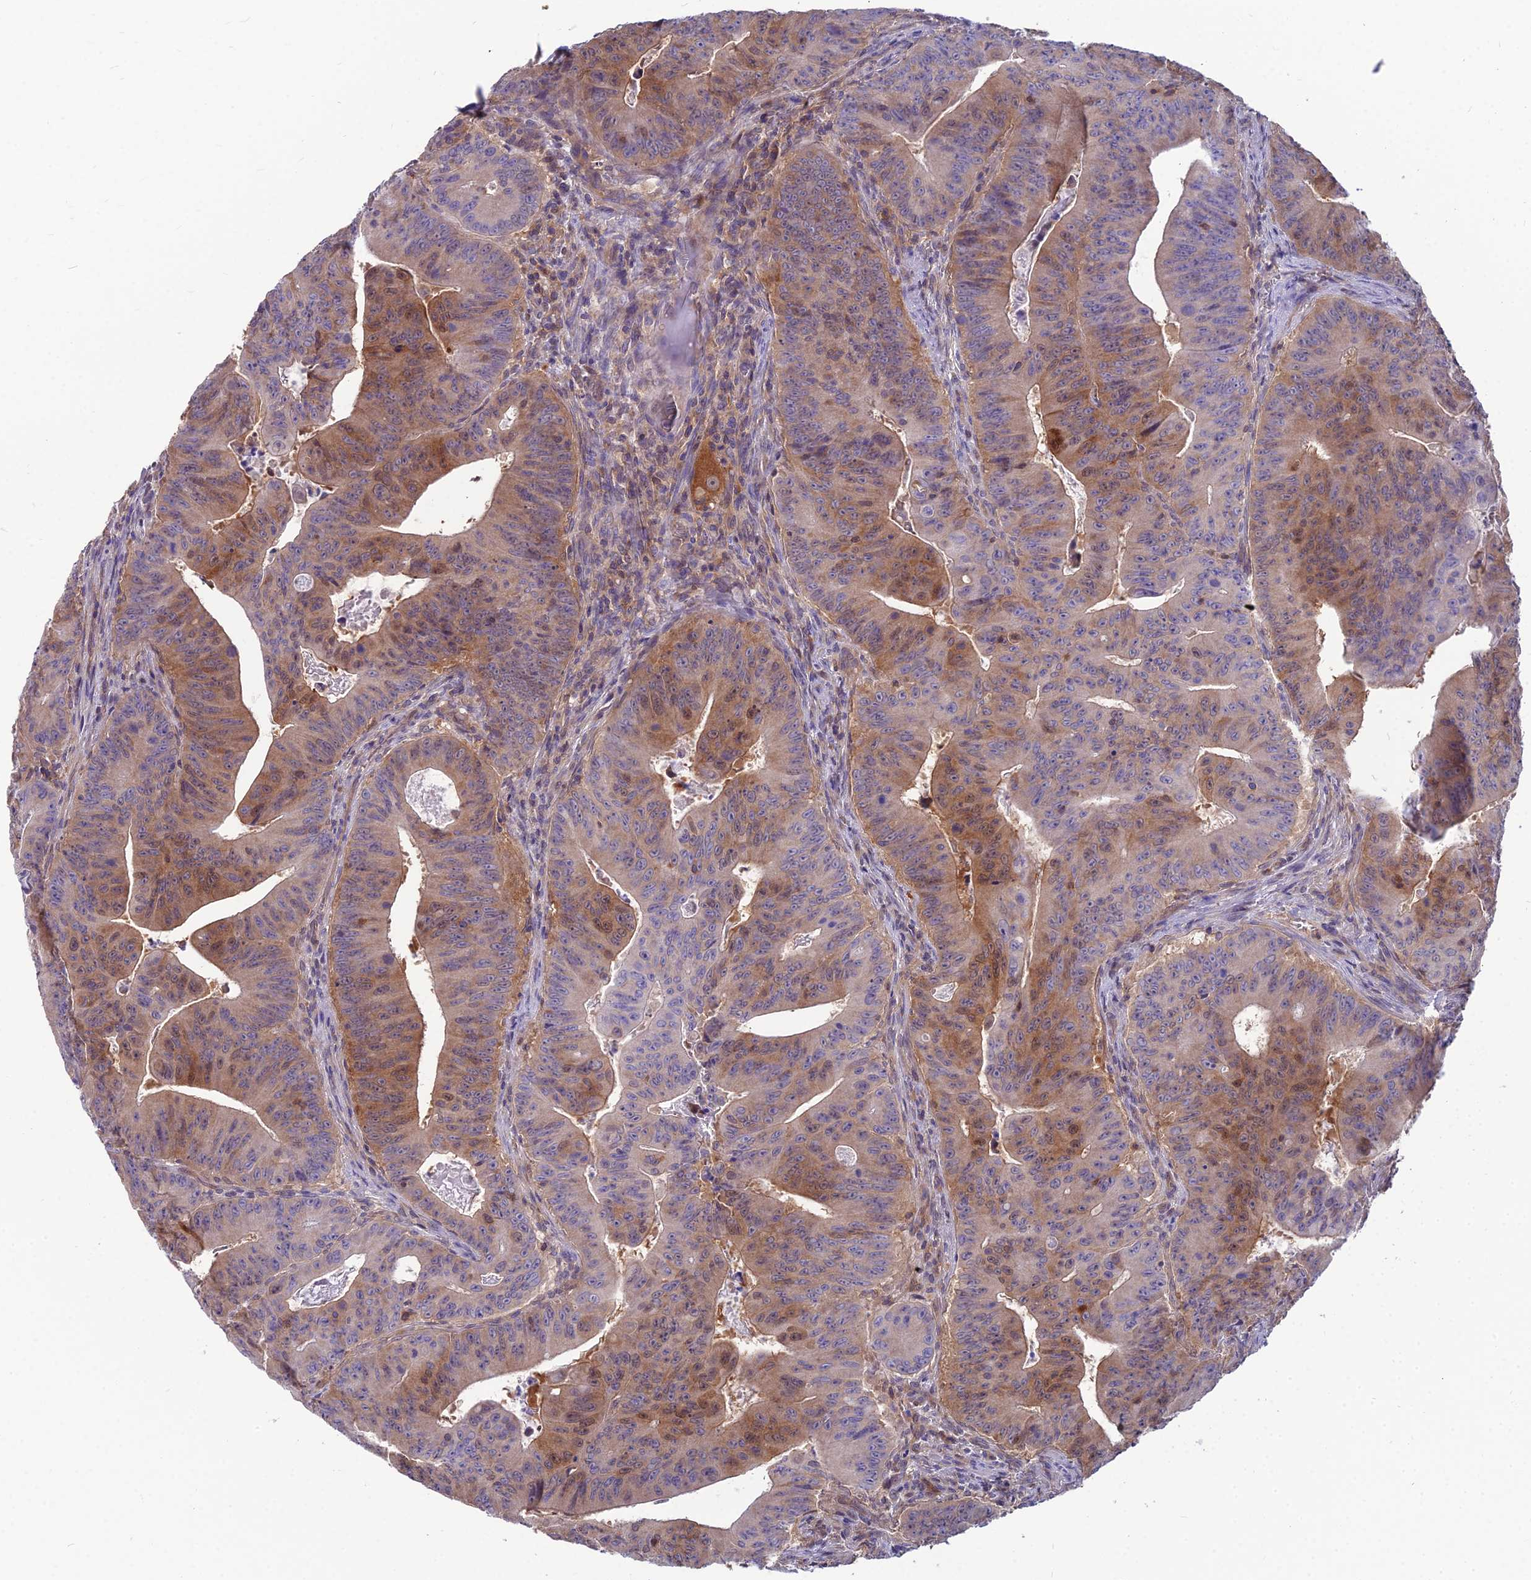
{"staining": {"intensity": "moderate", "quantity": "25%-75%", "location": "cytoplasmic/membranous,nuclear"}, "tissue": "colorectal cancer", "cell_type": "Tumor cells", "image_type": "cancer", "snomed": [{"axis": "morphology", "description": "Adenocarcinoma, NOS"}, {"axis": "topography", "description": "Rectum"}], "caption": "Approximately 25%-75% of tumor cells in human adenocarcinoma (colorectal) demonstrate moderate cytoplasmic/membranous and nuclear protein expression as visualized by brown immunohistochemical staining.", "gene": "MVD", "patient": {"sex": "female", "age": 75}}